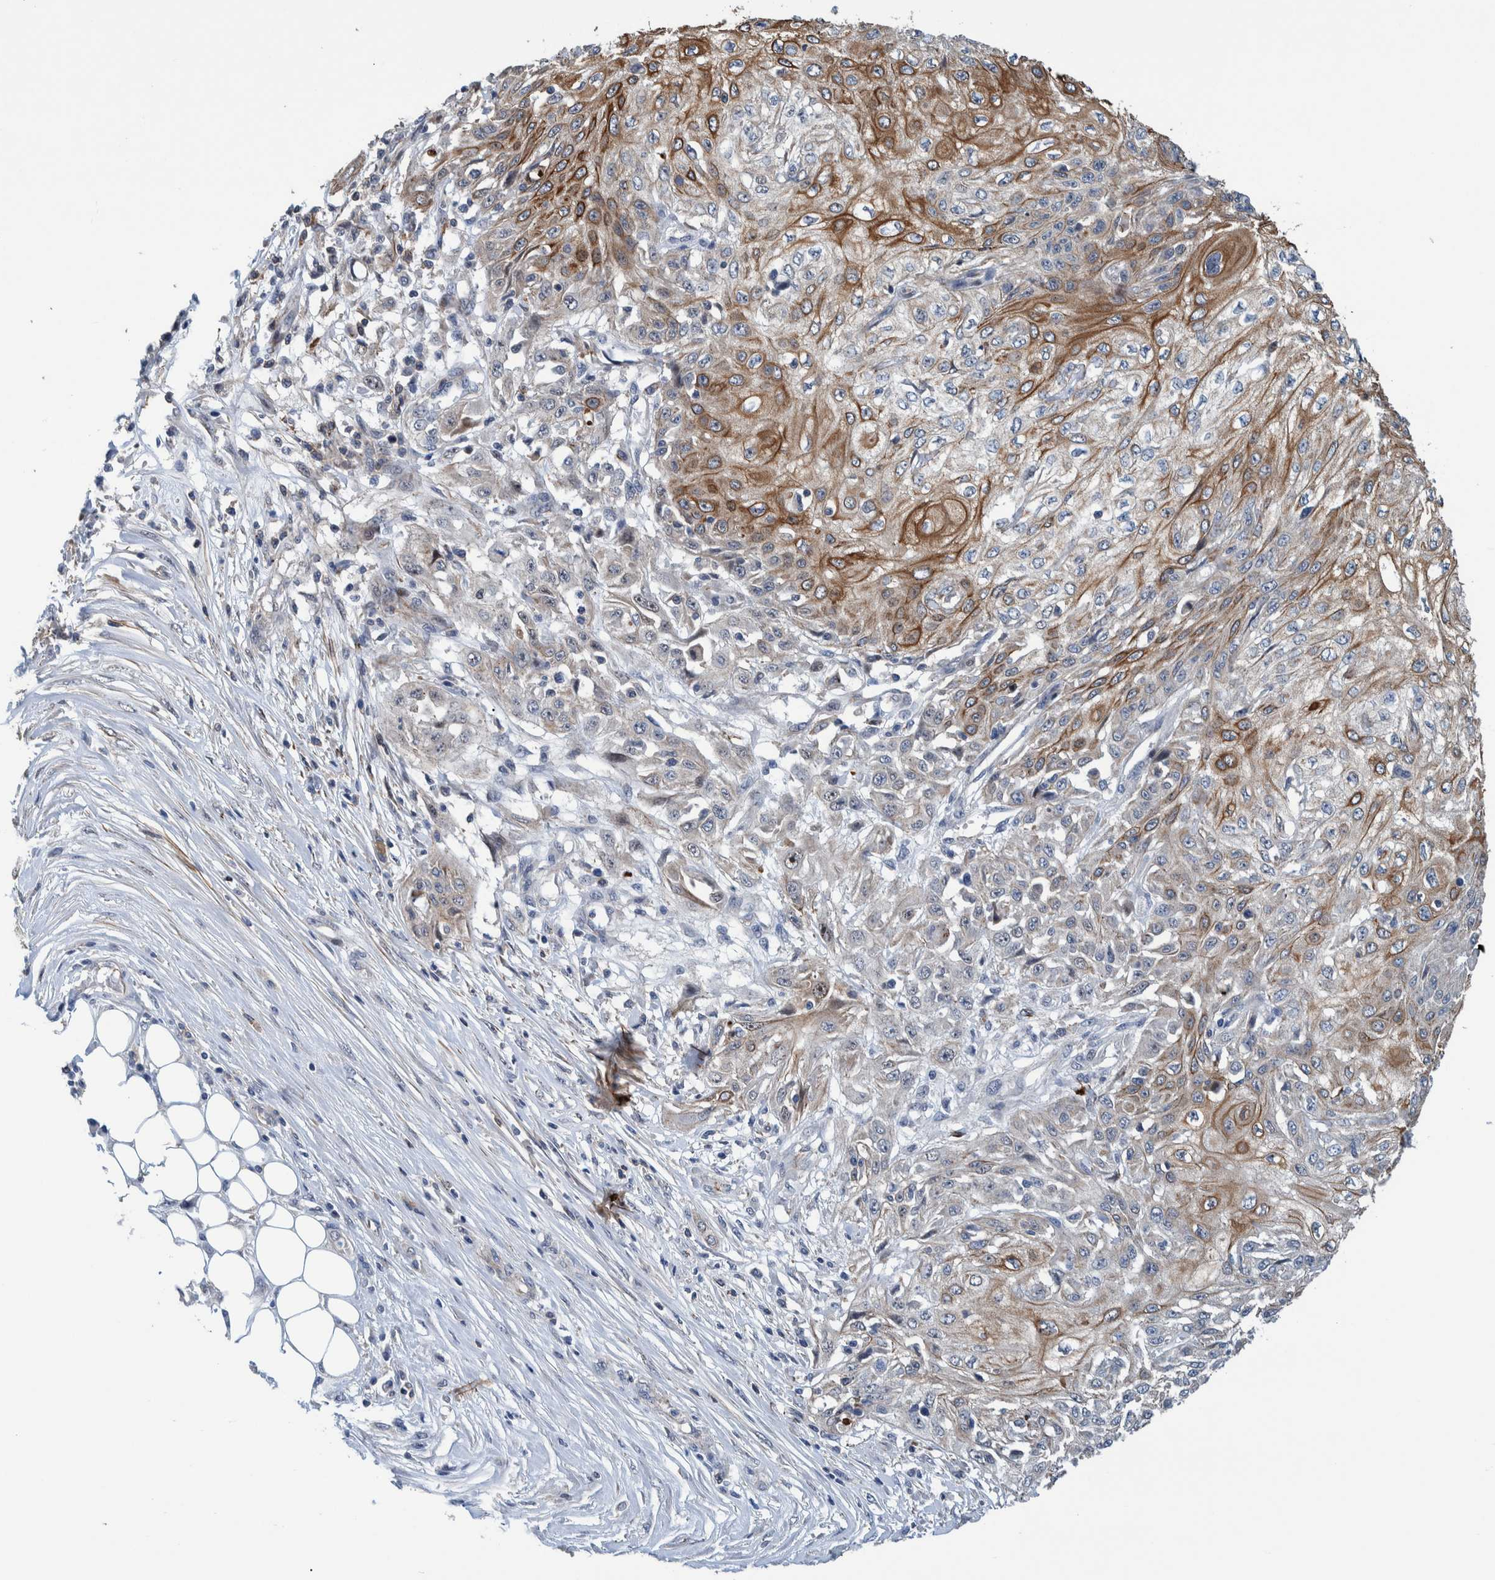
{"staining": {"intensity": "moderate", "quantity": "25%-75%", "location": "cytoplasmic/membranous"}, "tissue": "skin cancer", "cell_type": "Tumor cells", "image_type": "cancer", "snomed": [{"axis": "morphology", "description": "Squamous cell carcinoma, NOS"}, {"axis": "morphology", "description": "Squamous cell carcinoma, metastatic, NOS"}, {"axis": "topography", "description": "Skin"}, {"axis": "topography", "description": "Lymph node"}], "caption": "Moderate cytoplasmic/membranous expression is seen in about 25%-75% of tumor cells in skin cancer (metastatic squamous cell carcinoma). (DAB = brown stain, brightfield microscopy at high magnification).", "gene": "MKS1", "patient": {"sex": "male", "age": 75}}